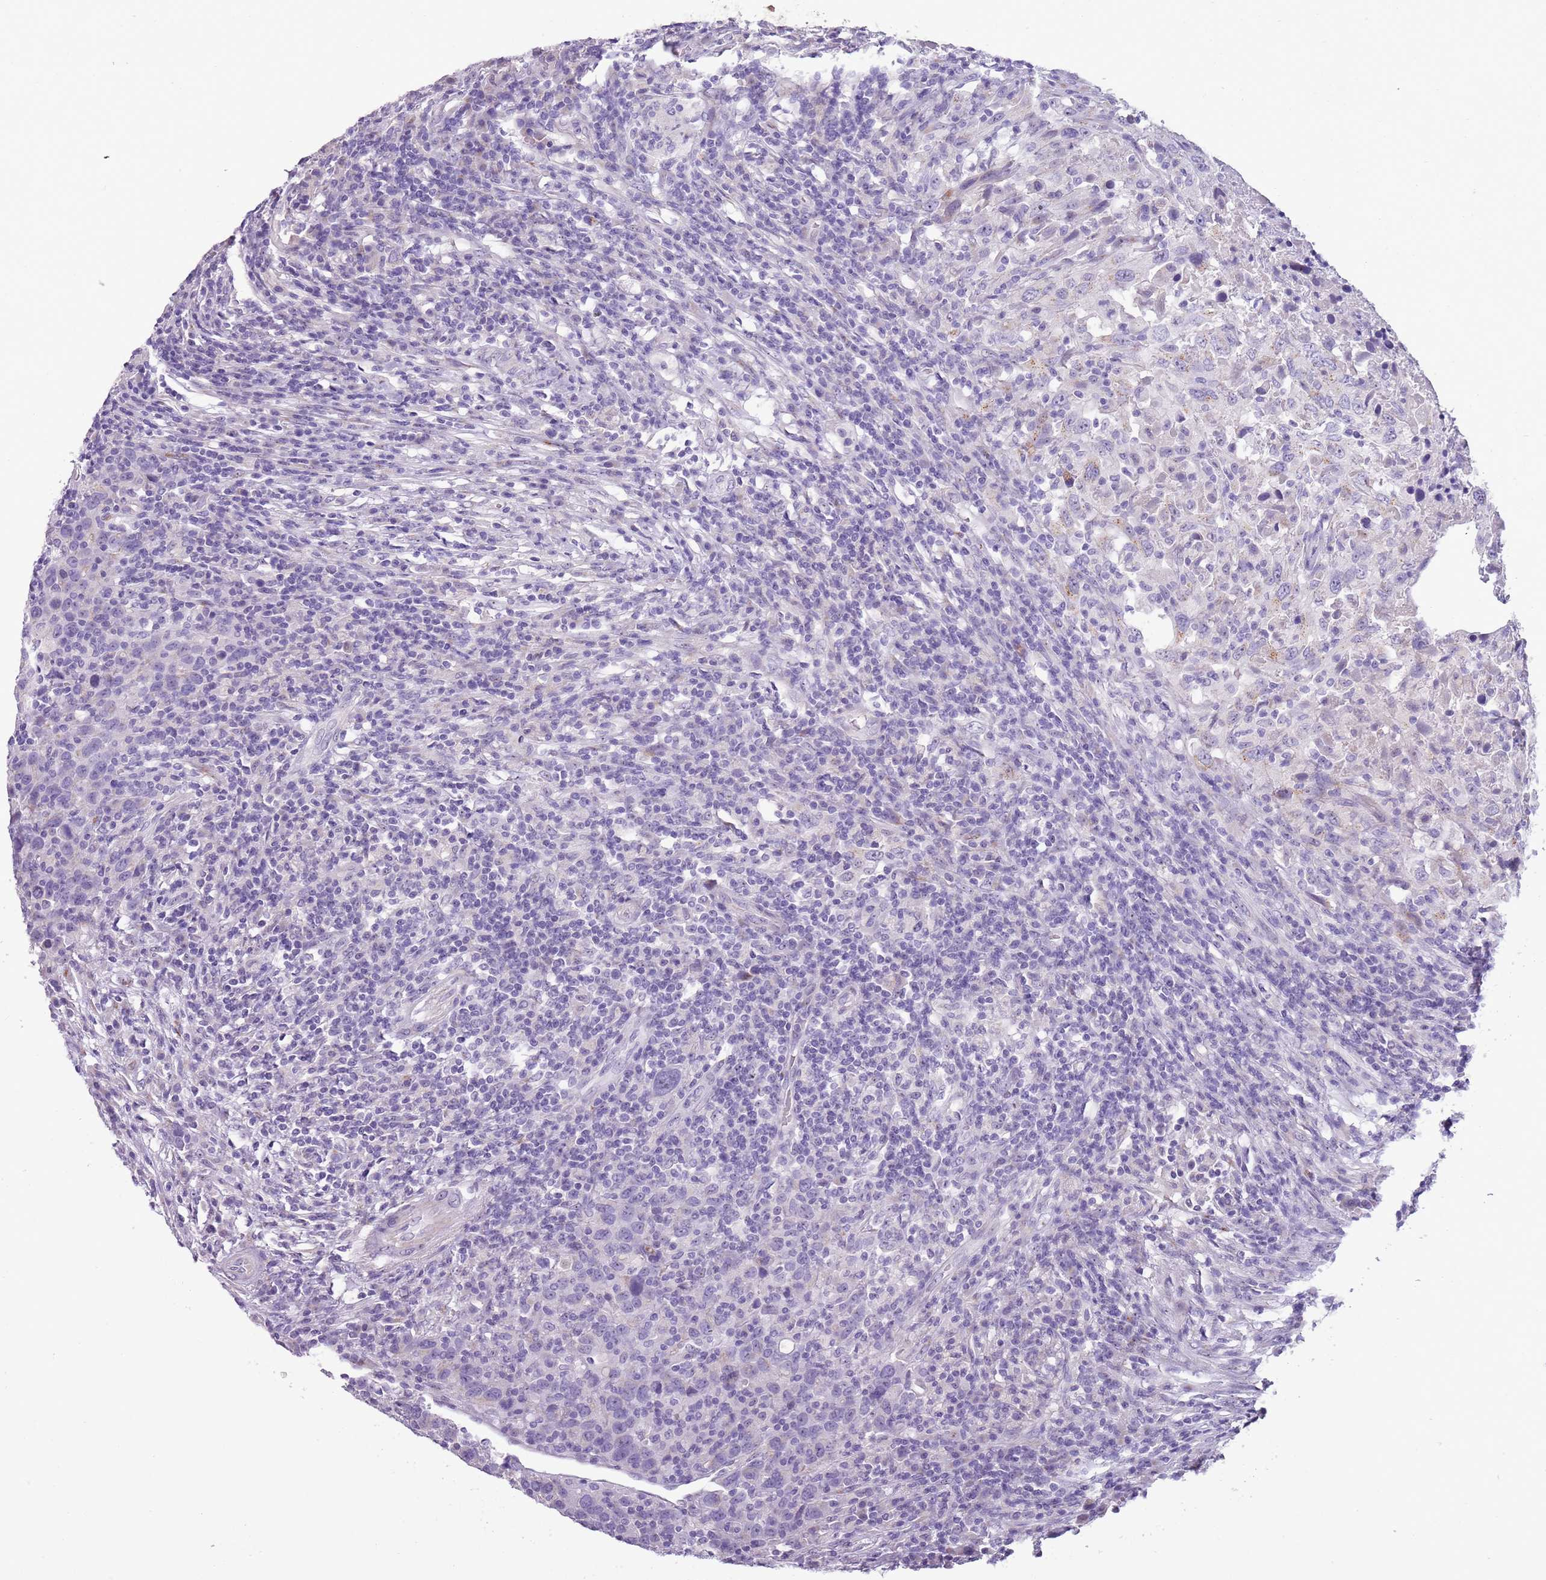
{"staining": {"intensity": "negative", "quantity": "none", "location": "none"}, "tissue": "urothelial cancer", "cell_type": "Tumor cells", "image_type": "cancer", "snomed": [{"axis": "morphology", "description": "Urothelial carcinoma, High grade"}, {"axis": "topography", "description": "Urinary bladder"}], "caption": "Protein analysis of urothelial cancer exhibits no significant positivity in tumor cells.", "gene": "NBPF6", "patient": {"sex": "male", "age": 61}}